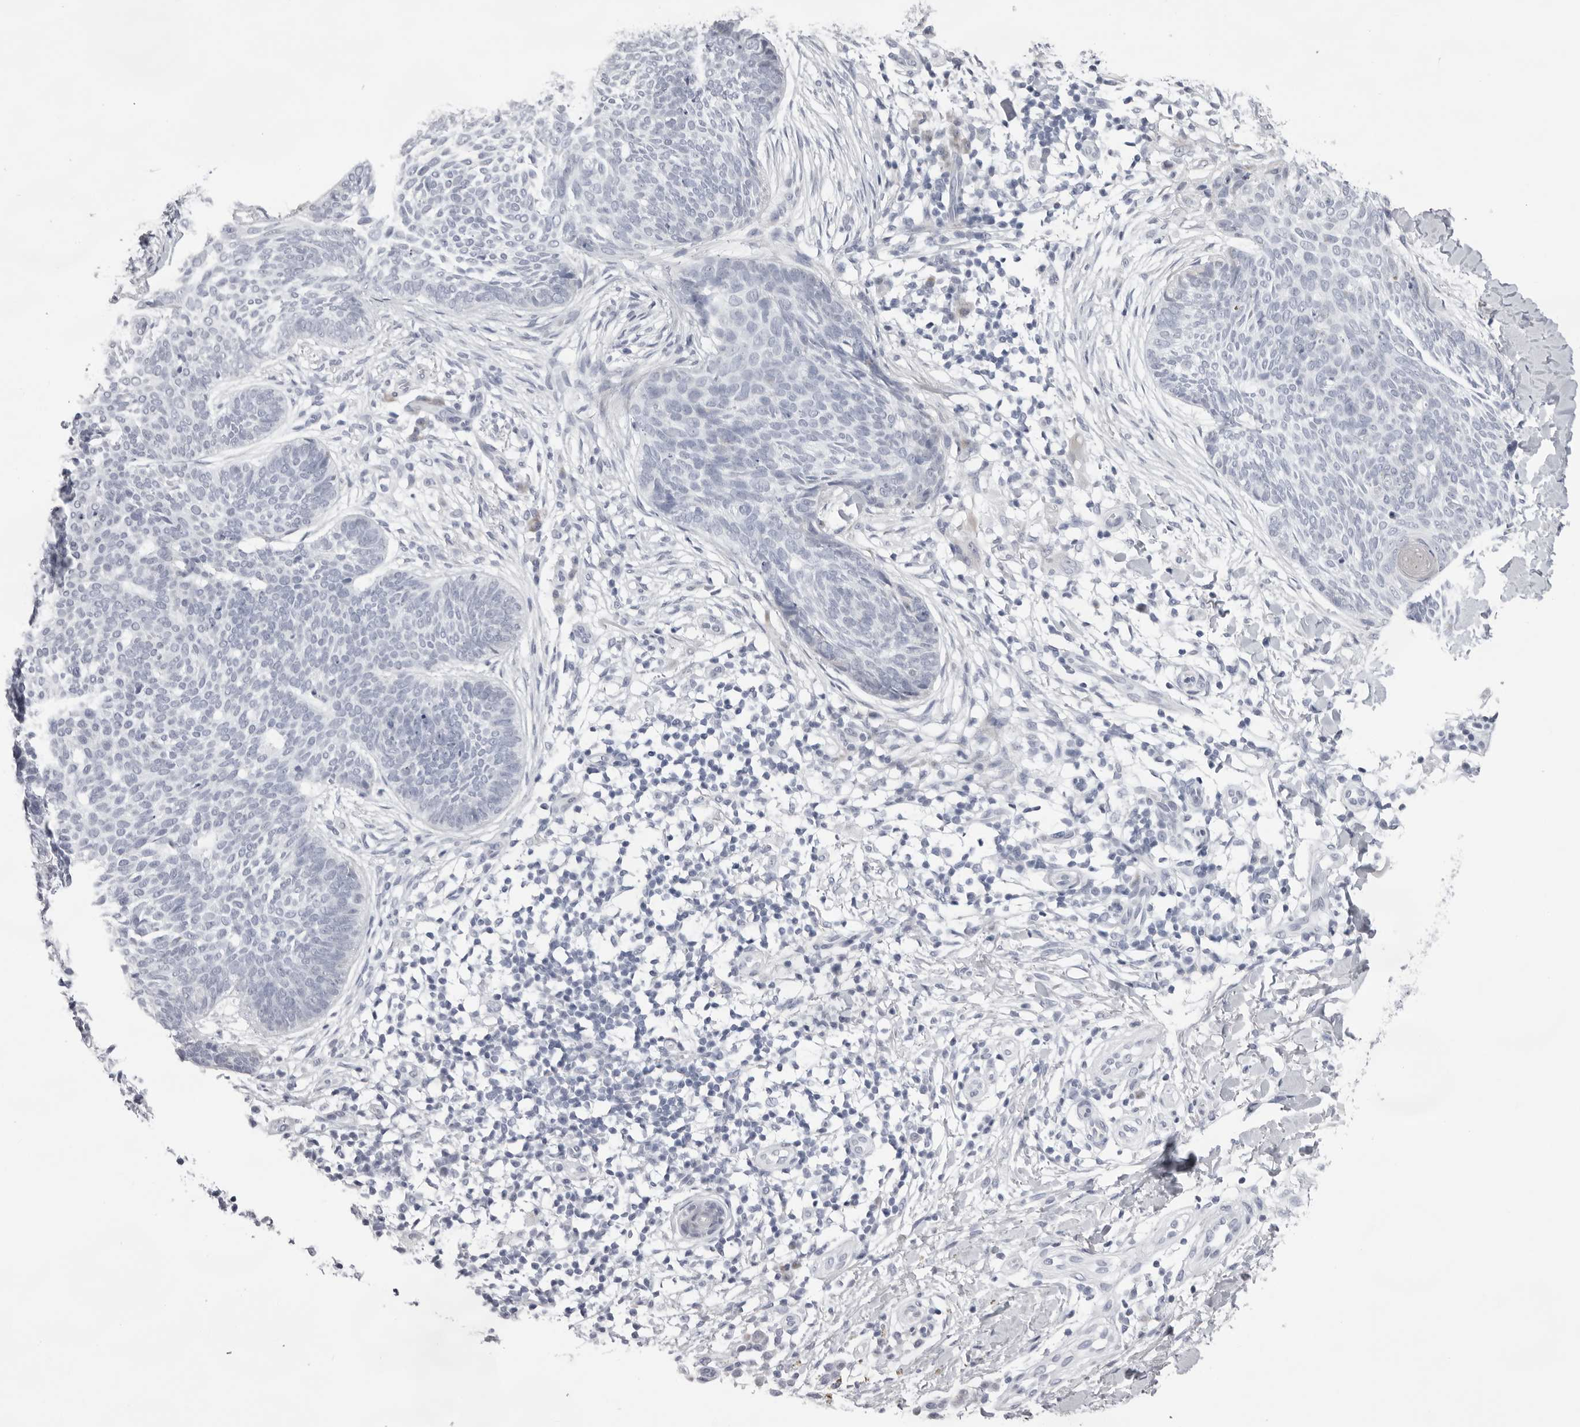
{"staining": {"intensity": "negative", "quantity": "none", "location": "none"}, "tissue": "skin cancer", "cell_type": "Tumor cells", "image_type": "cancer", "snomed": [{"axis": "morphology", "description": "Basal cell carcinoma"}, {"axis": "topography", "description": "Skin"}], "caption": "An image of human basal cell carcinoma (skin) is negative for staining in tumor cells.", "gene": "SMIM2", "patient": {"sex": "female", "age": 64}}